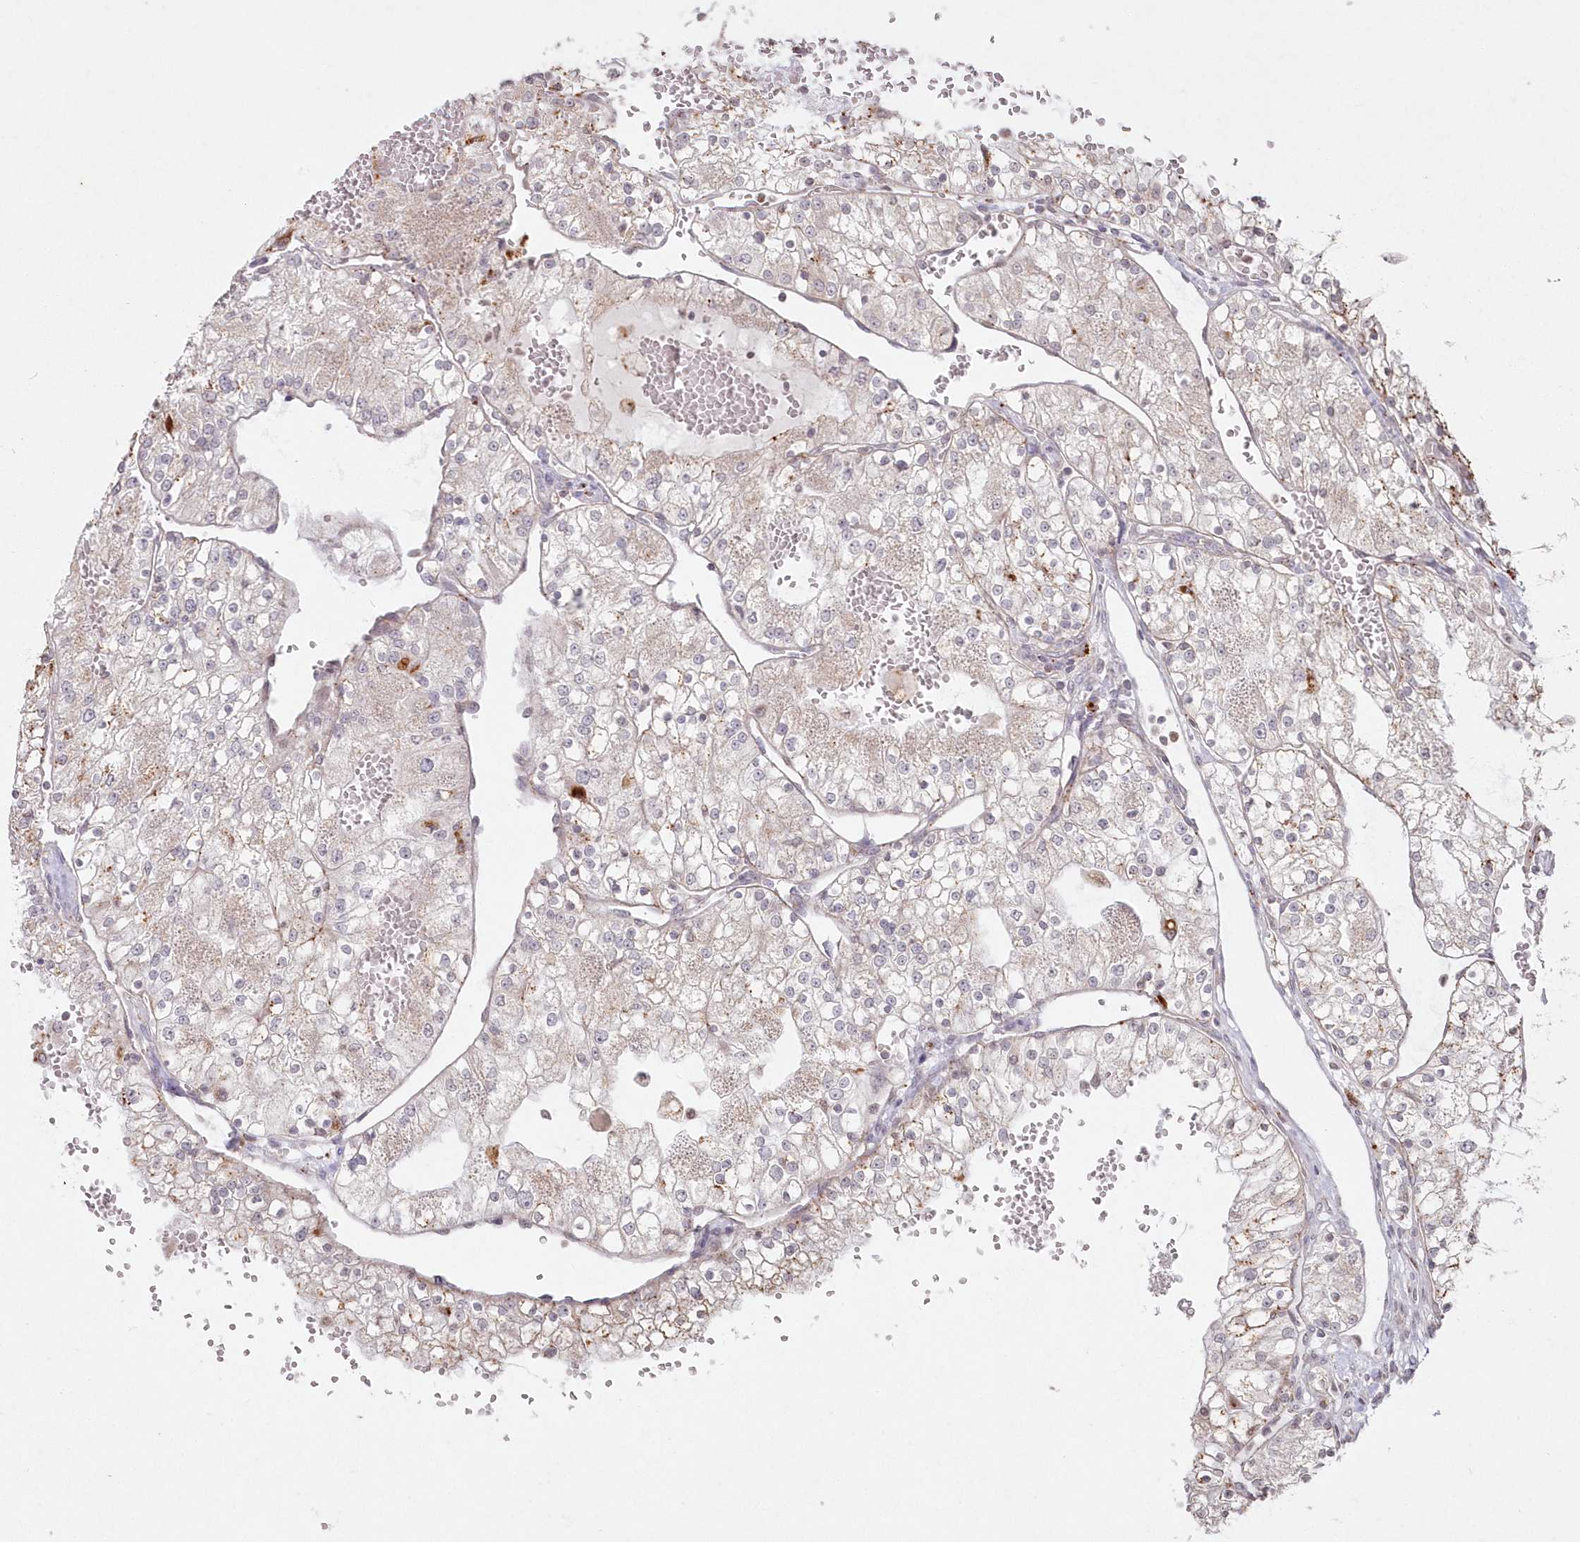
{"staining": {"intensity": "moderate", "quantity": "<25%", "location": "cytoplasmic/membranous"}, "tissue": "renal cancer", "cell_type": "Tumor cells", "image_type": "cancer", "snomed": [{"axis": "morphology", "description": "Normal tissue, NOS"}, {"axis": "morphology", "description": "Adenocarcinoma, NOS"}, {"axis": "topography", "description": "Kidney"}], "caption": "Adenocarcinoma (renal) was stained to show a protein in brown. There is low levels of moderate cytoplasmic/membranous expression in approximately <25% of tumor cells.", "gene": "ARSB", "patient": {"sex": "male", "age": 68}}